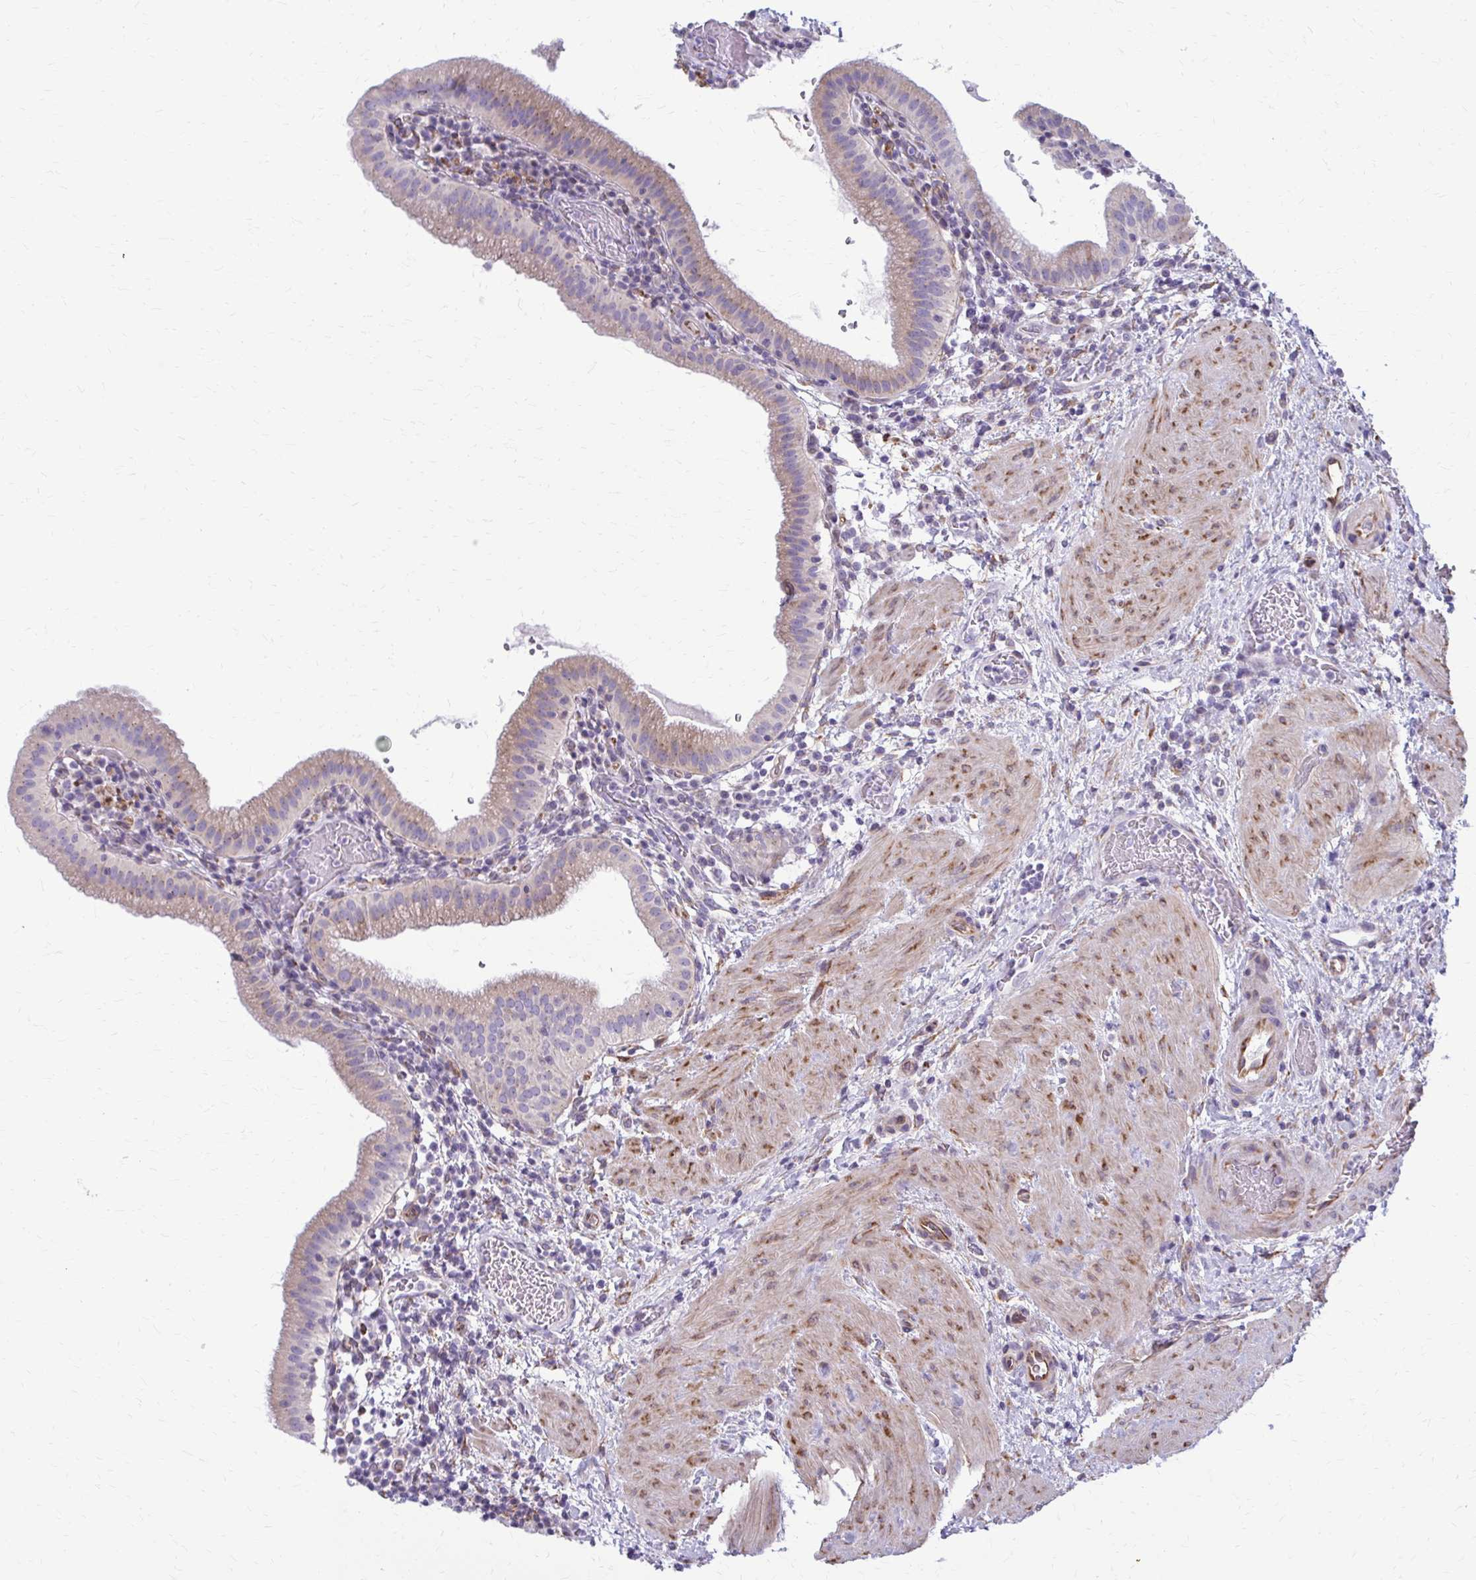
{"staining": {"intensity": "moderate", "quantity": "25%-75%", "location": "cytoplasmic/membranous"}, "tissue": "gallbladder", "cell_type": "Glandular cells", "image_type": "normal", "snomed": [{"axis": "morphology", "description": "Normal tissue, NOS"}, {"axis": "topography", "description": "Gallbladder"}], "caption": "This histopathology image displays immunohistochemistry (IHC) staining of benign gallbladder, with medium moderate cytoplasmic/membranous staining in about 25%-75% of glandular cells.", "gene": "DEPP1", "patient": {"sex": "male", "age": 26}}